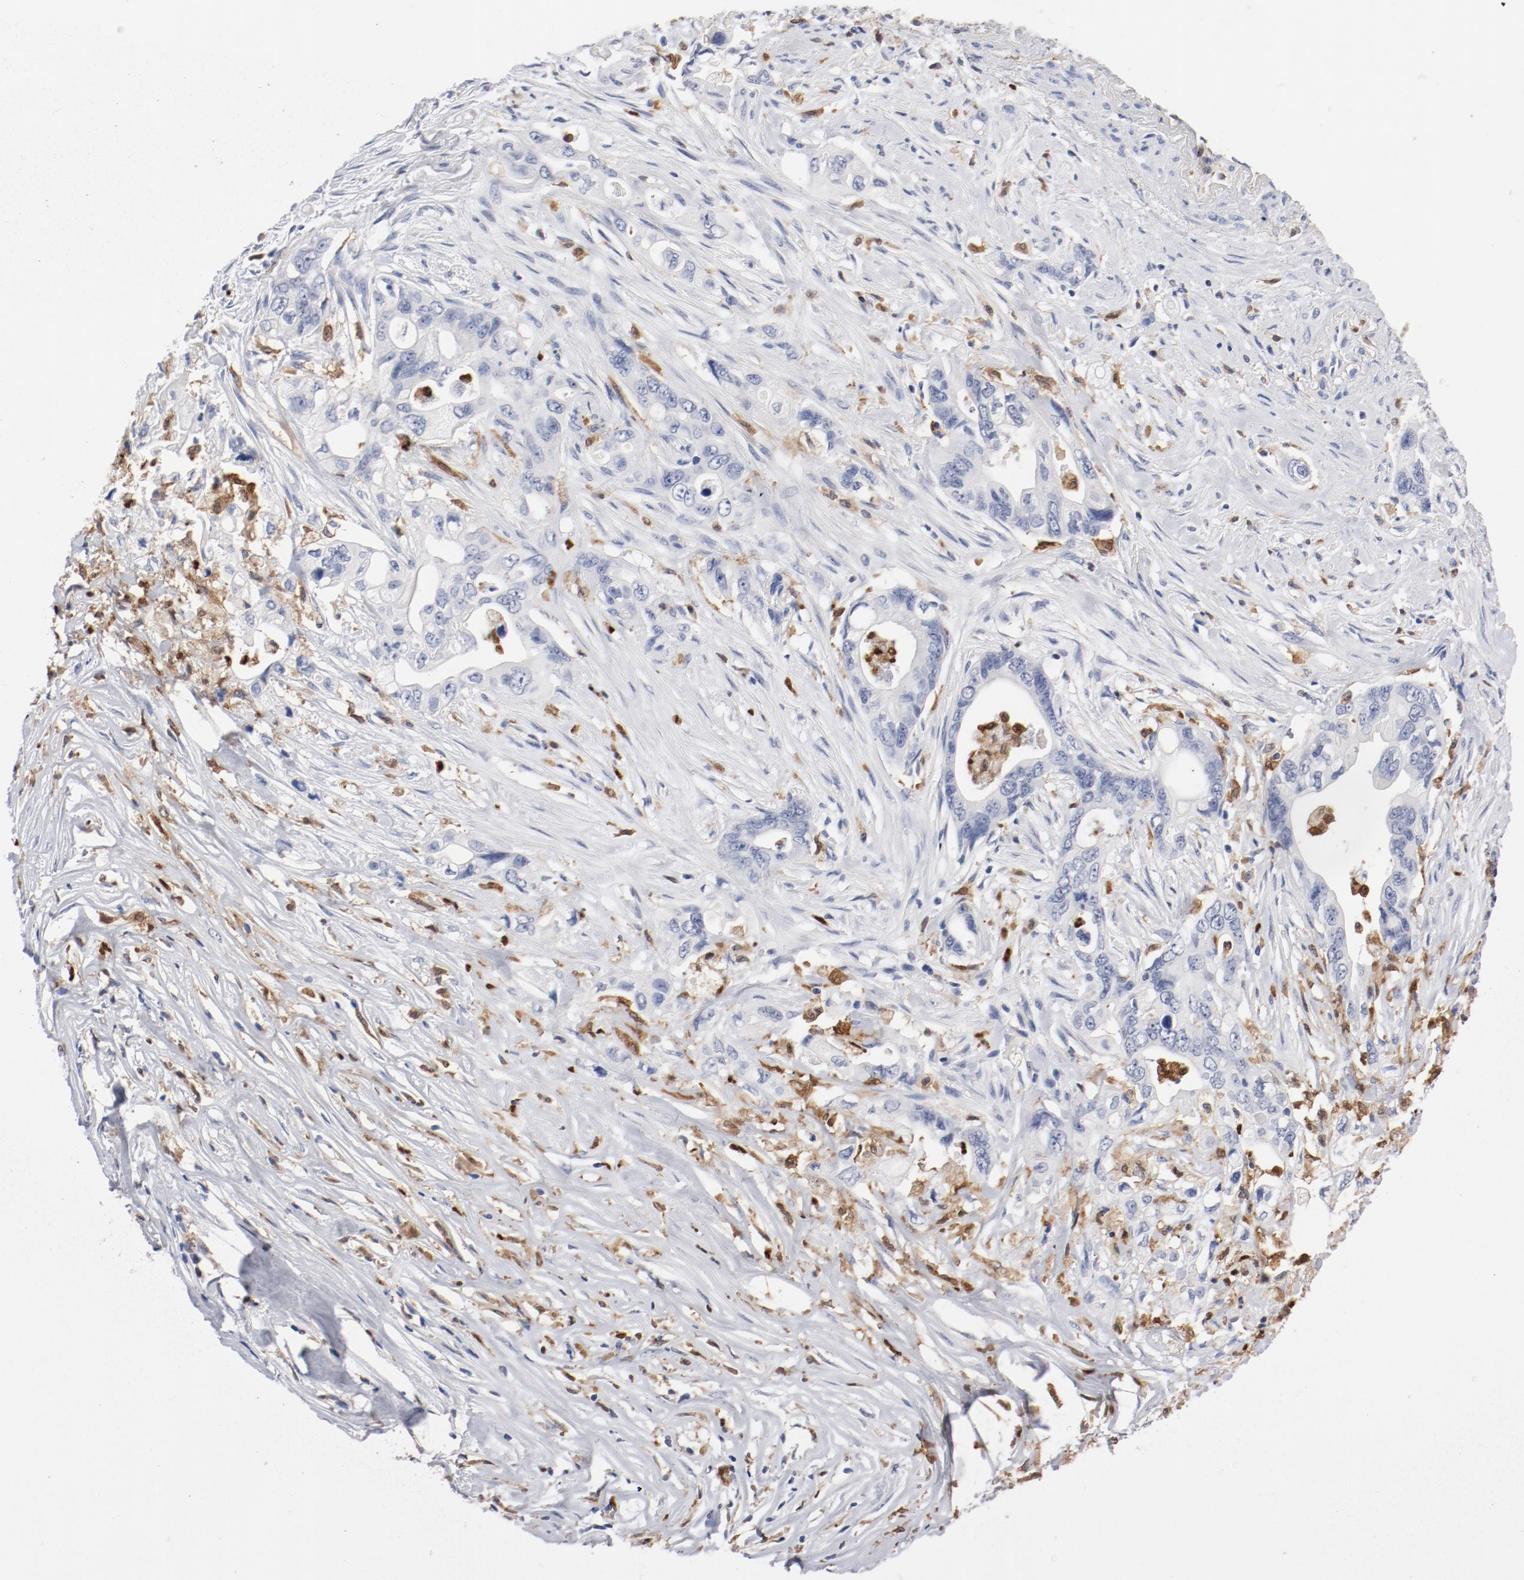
{"staining": {"intensity": "negative", "quantity": "none", "location": "none"}, "tissue": "pancreatic cancer", "cell_type": "Tumor cells", "image_type": "cancer", "snomed": [{"axis": "morphology", "description": "Normal tissue, NOS"}, {"axis": "topography", "description": "Pancreas"}], "caption": "There is no significant positivity in tumor cells of pancreatic cancer.", "gene": "NCF1", "patient": {"sex": "male", "age": 42}}